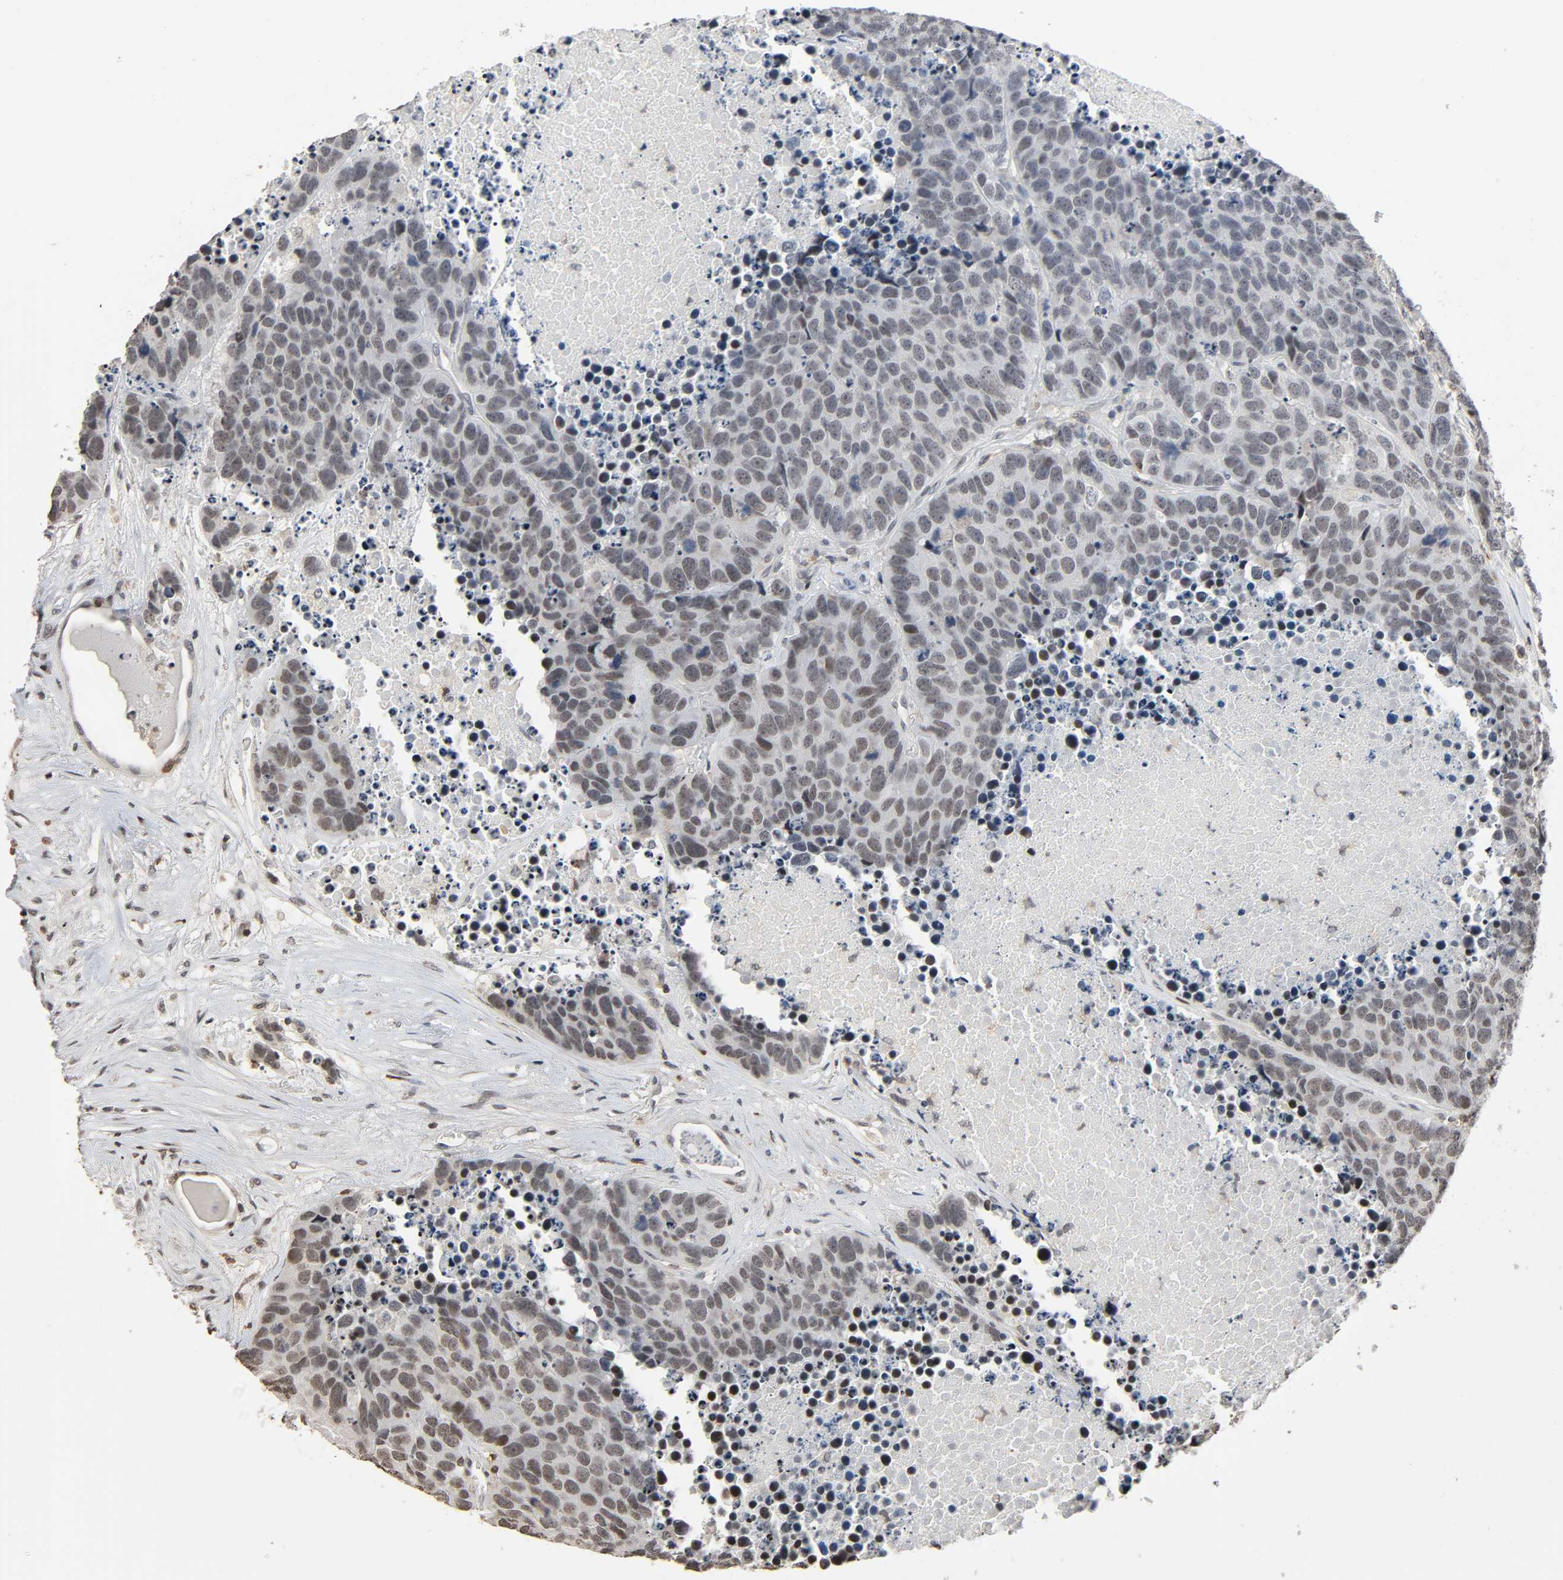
{"staining": {"intensity": "weak", "quantity": "25%-75%", "location": "nuclear"}, "tissue": "carcinoid", "cell_type": "Tumor cells", "image_type": "cancer", "snomed": [{"axis": "morphology", "description": "Carcinoid, malignant, NOS"}, {"axis": "topography", "description": "Lung"}], "caption": "About 25%-75% of tumor cells in carcinoid display weak nuclear protein staining as visualized by brown immunohistochemical staining.", "gene": "STK4", "patient": {"sex": "male", "age": 60}}